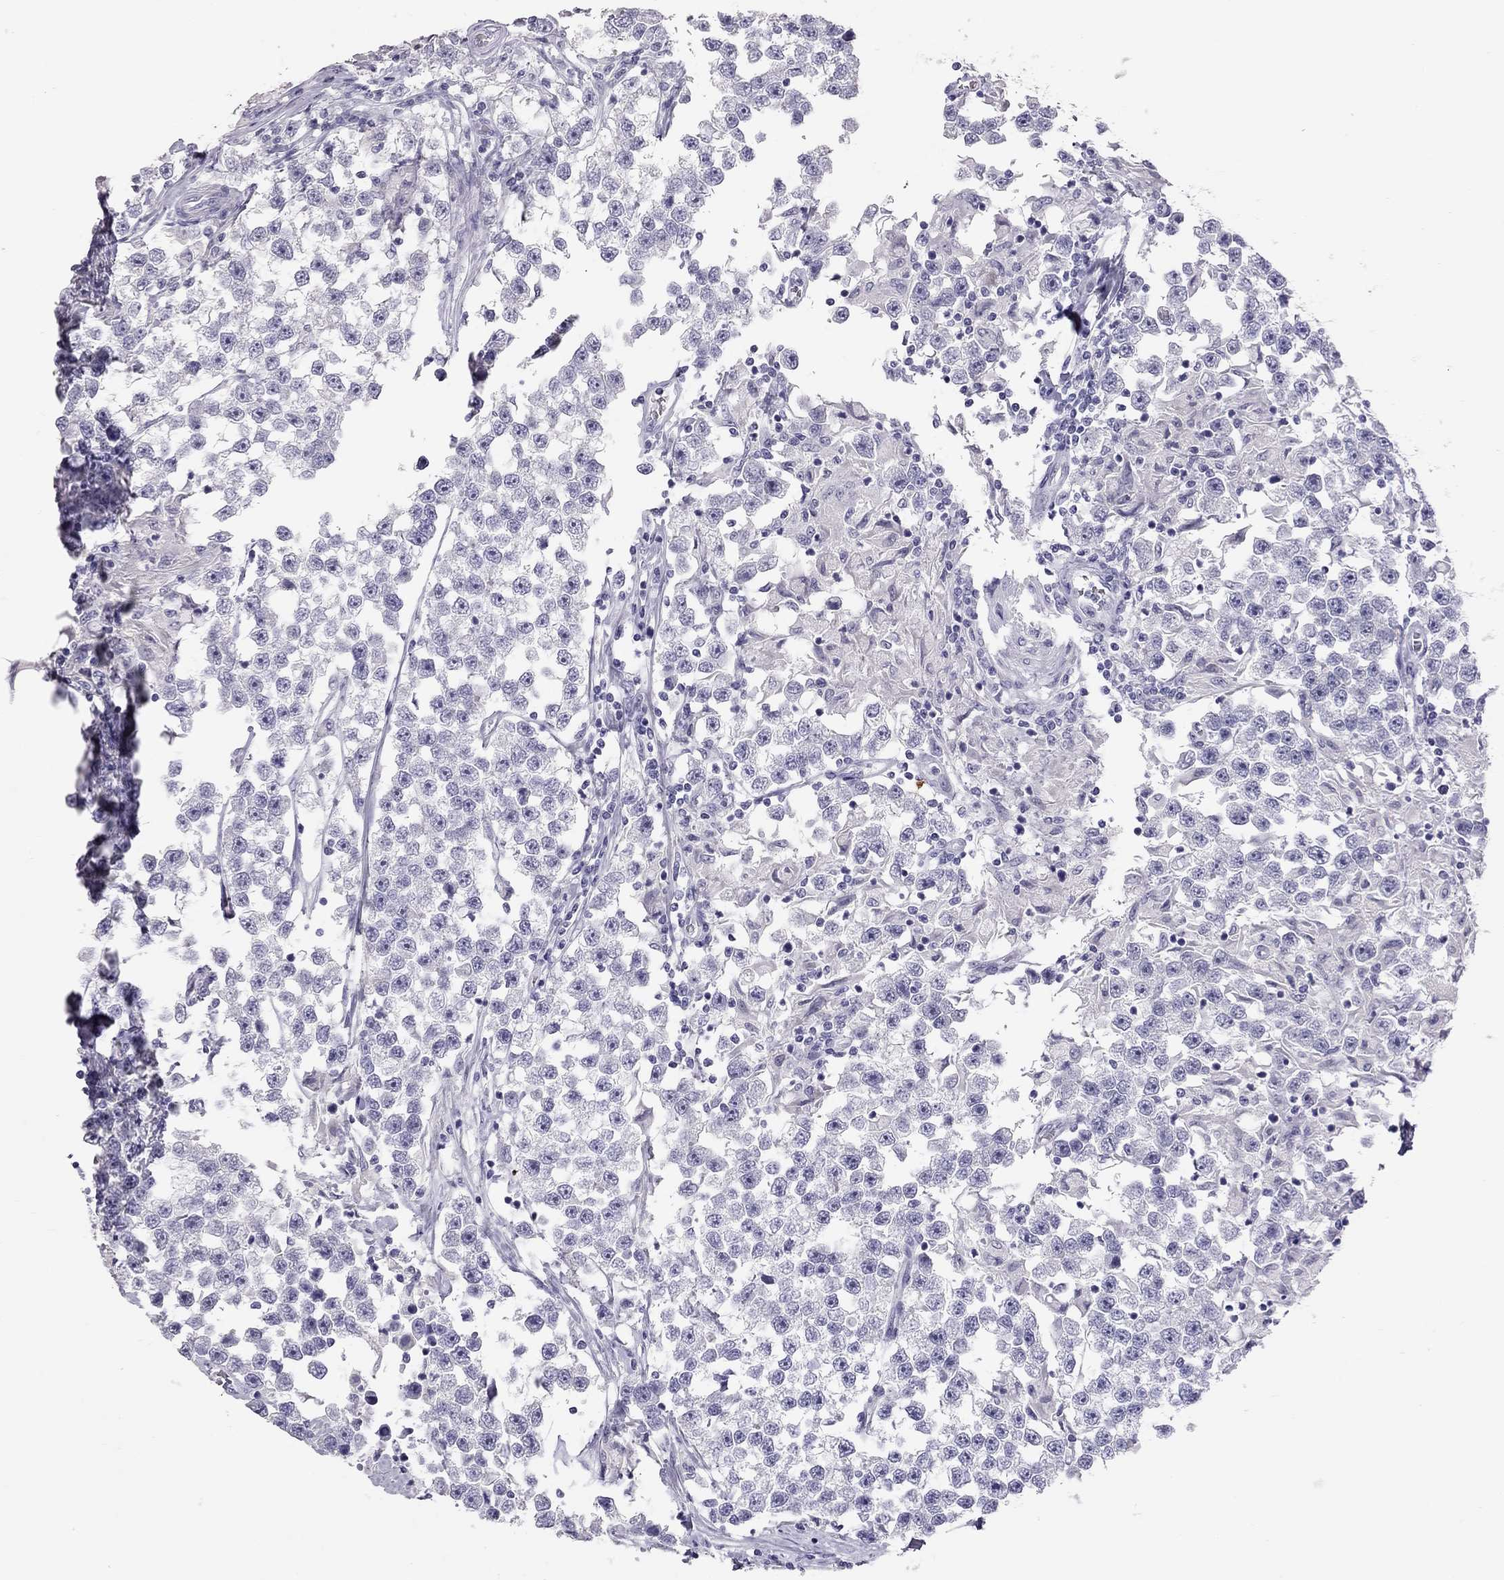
{"staining": {"intensity": "negative", "quantity": "none", "location": "none"}, "tissue": "testis cancer", "cell_type": "Tumor cells", "image_type": "cancer", "snomed": [{"axis": "morphology", "description": "Seminoma, NOS"}, {"axis": "topography", "description": "Testis"}], "caption": "The image reveals no staining of tumor cells in testis cancer (seminoma). (DAB (3,3'-diaminobenzidine) immunohistochemistry (IHC) visualized using brightfield microscopy, high magnification).", "gene": "IL17REL", "patient": {"sex": "male", "age": 46}}